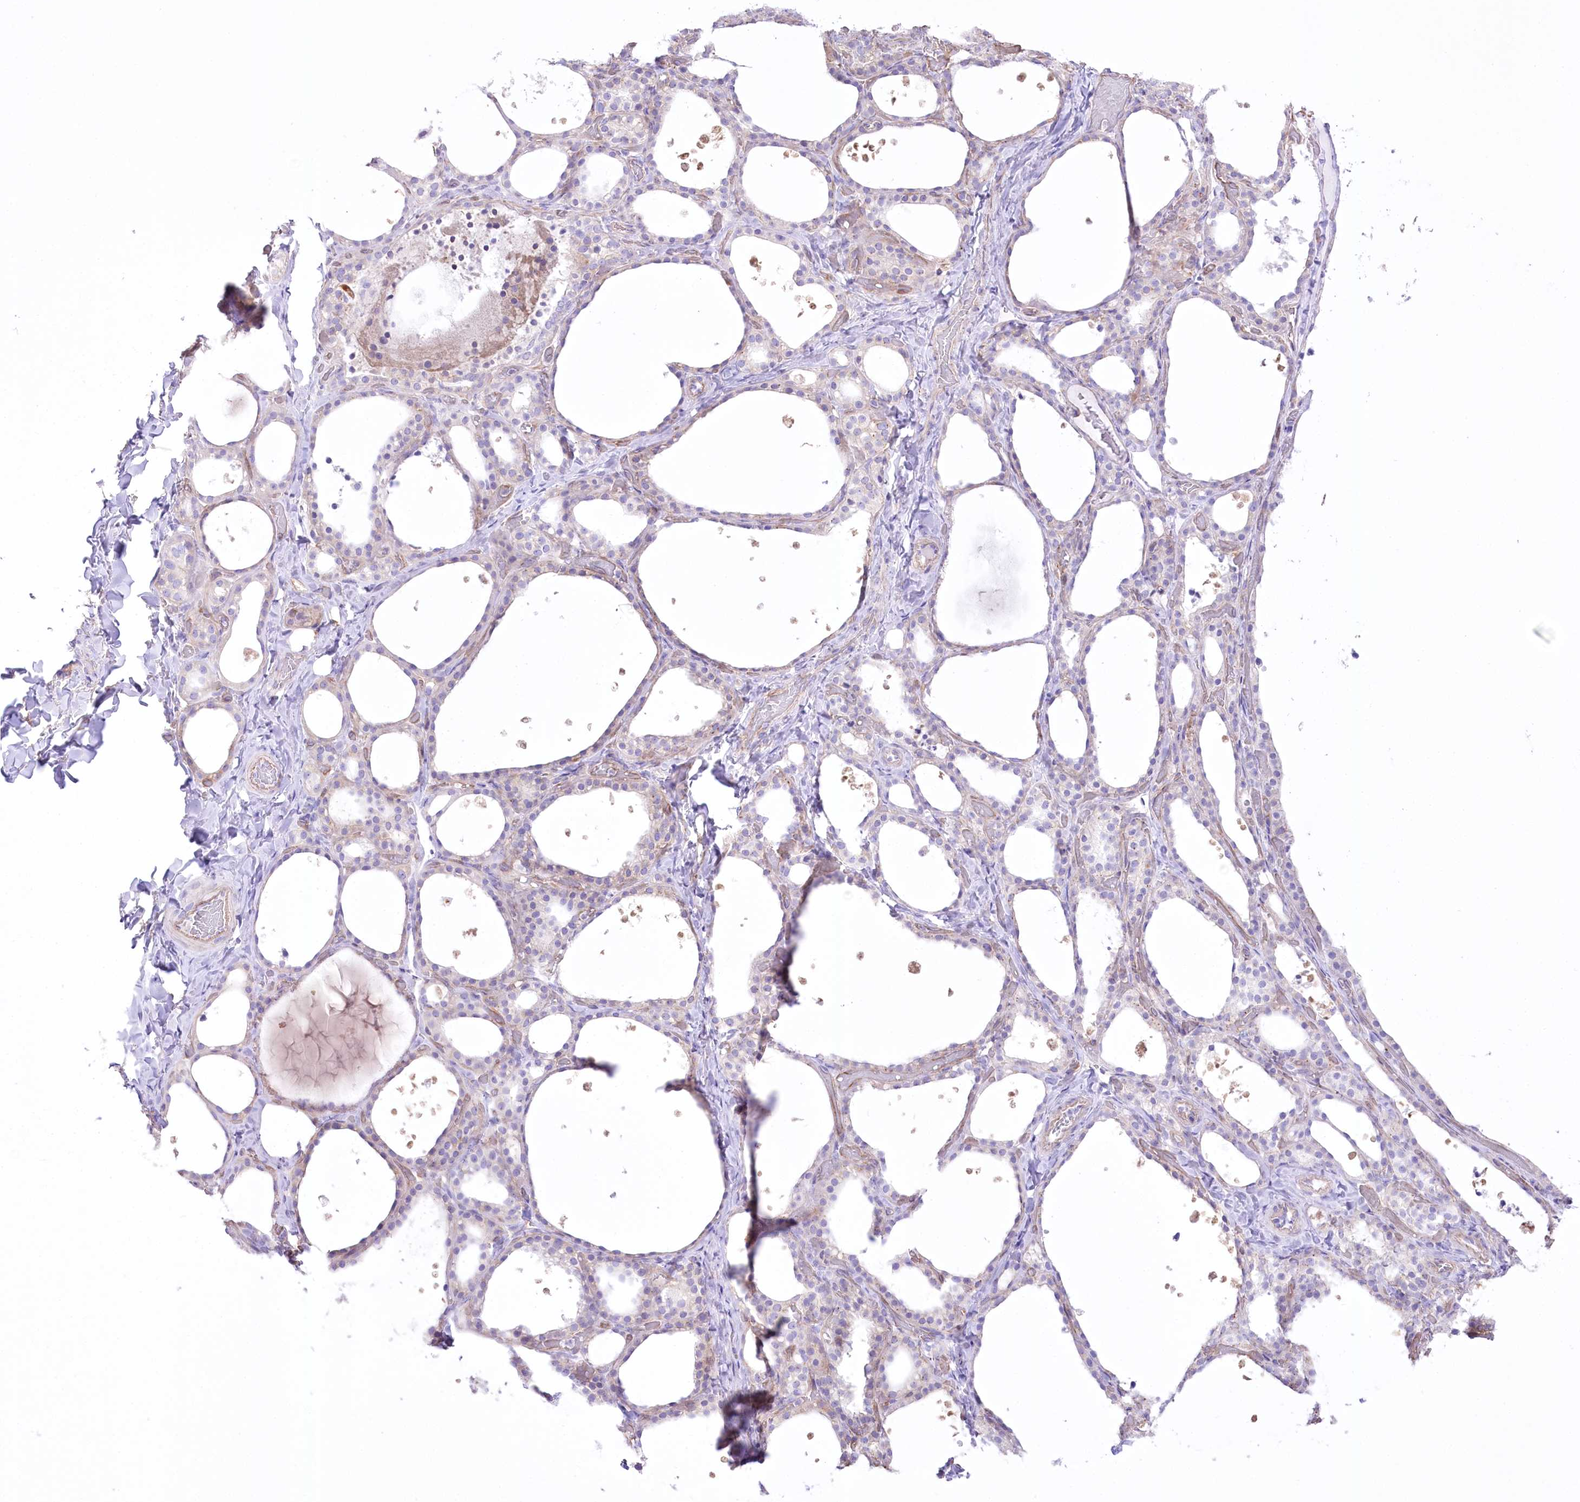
{"staining": {"intensity": "weak", "quantity": "25%-75%", "location": "cytoplasmic/membranous"}, "tissue": "thyroid gland", "cell_type": "Glandular cells", "image_type": "normal", "snomed": [{"axis": "morphology", "description": "Normal tissue, NOS"}, {"axis": "topography", "description": "Thyroid gland"}], "caption": "A histopathology image of human thyroid gland stained for a protein demonstrates weak cytoplasmic/membranous brown staining in glandular cells. (IHC, brightfield microscopy, high magnification).", "gene": "FAM216A", "patient": {"sex": "female", "age": 44}}